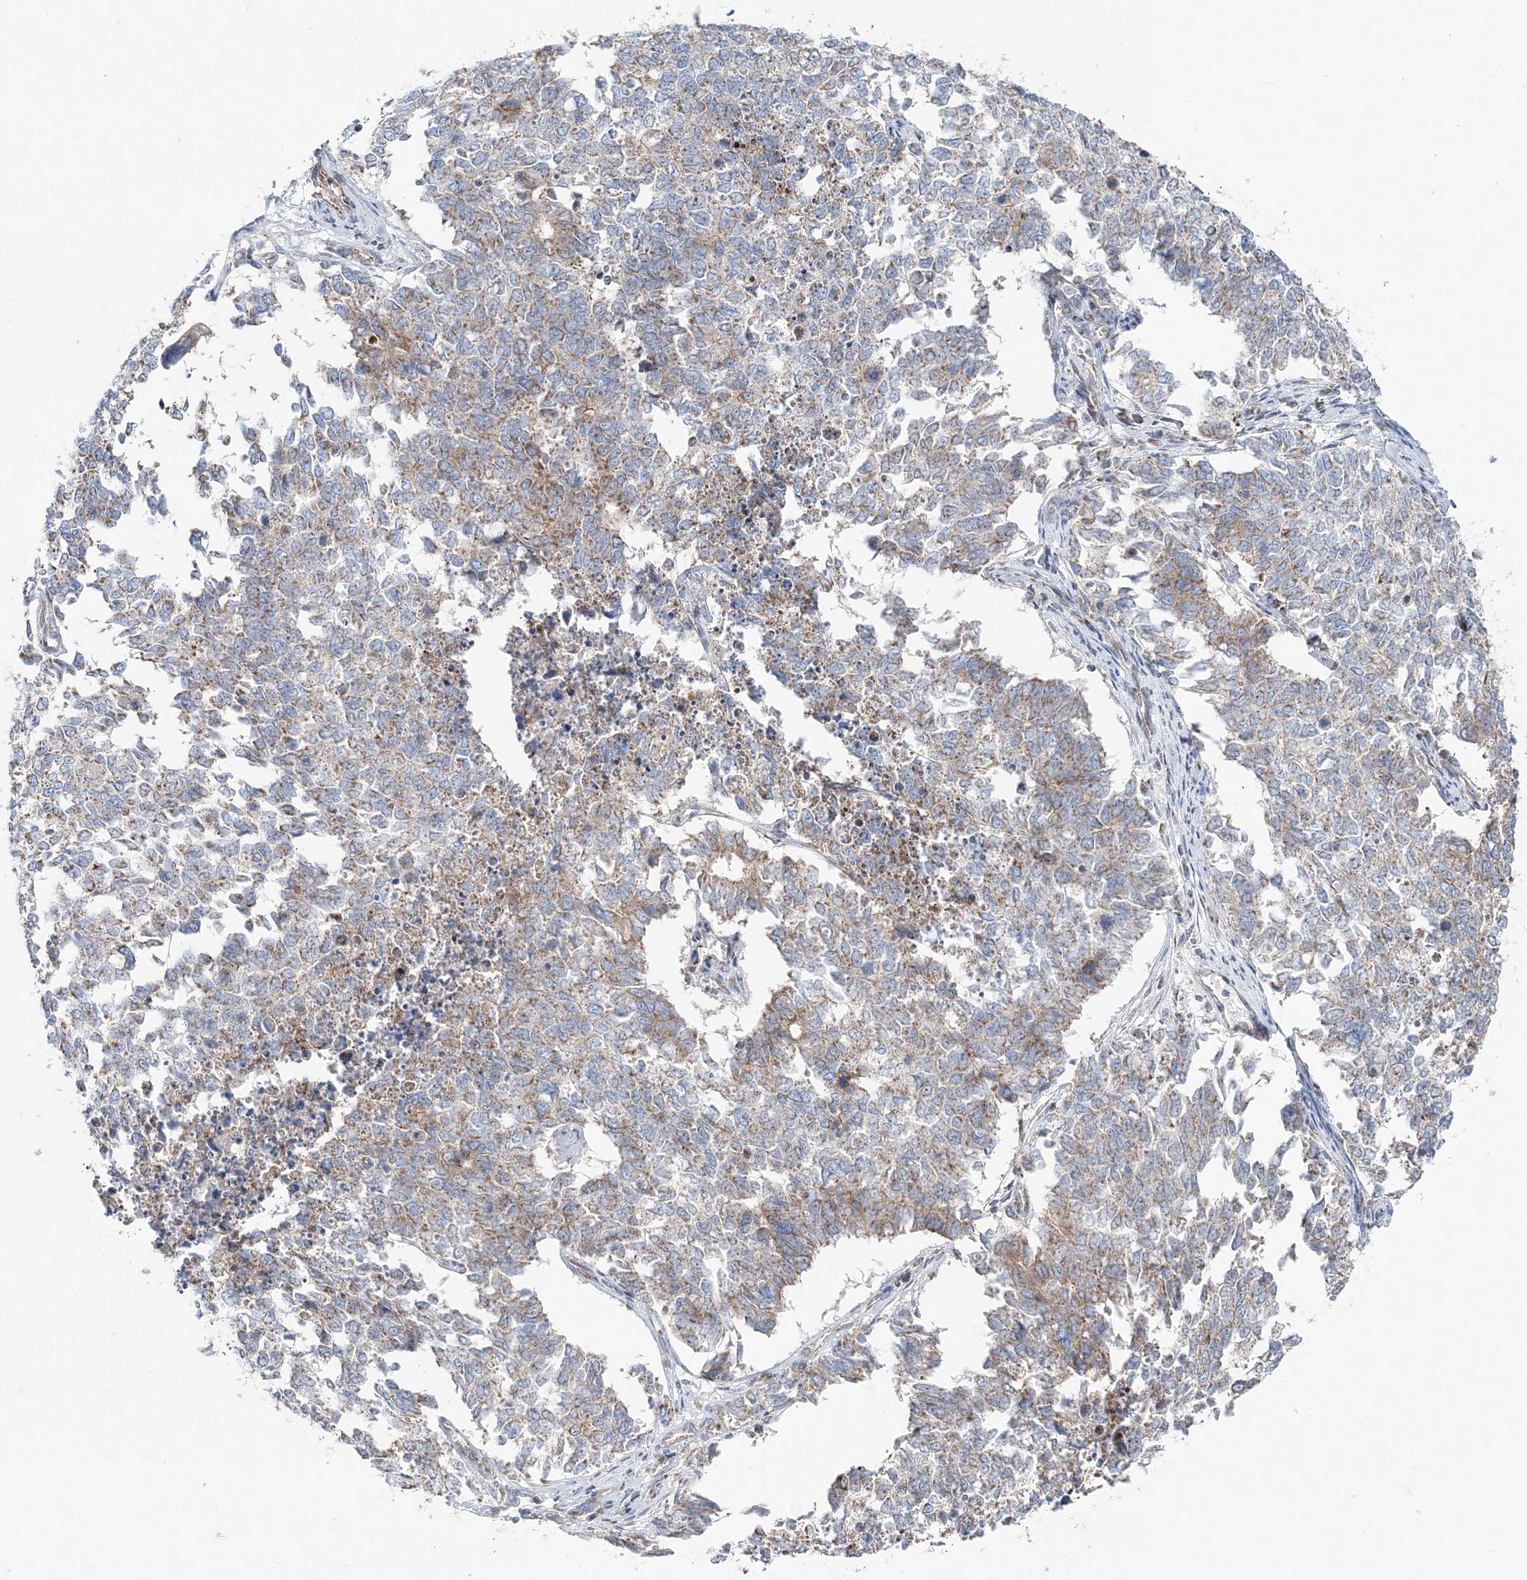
{"staining": {"intensity": "weak", "quantity": "25%-75%", "location": "cytoplasmic/membranous"}, "tissue": "cervical cancer", "cell_type": "Tumor cells", "image_type": "cancer", "snomed": [{"axis": "morphology", "description": "Squamous cell carcinoma, NOS"}, {"axis": "topography", "description": "Cervix"}], "caption": "Protein staining of cervical cancer tissue displays weak cytoplasmic/membranous staining in about 25%-75% of tumor cells.", "gene": "OPA1", "patient": {"sex": "female", "age": 63}}